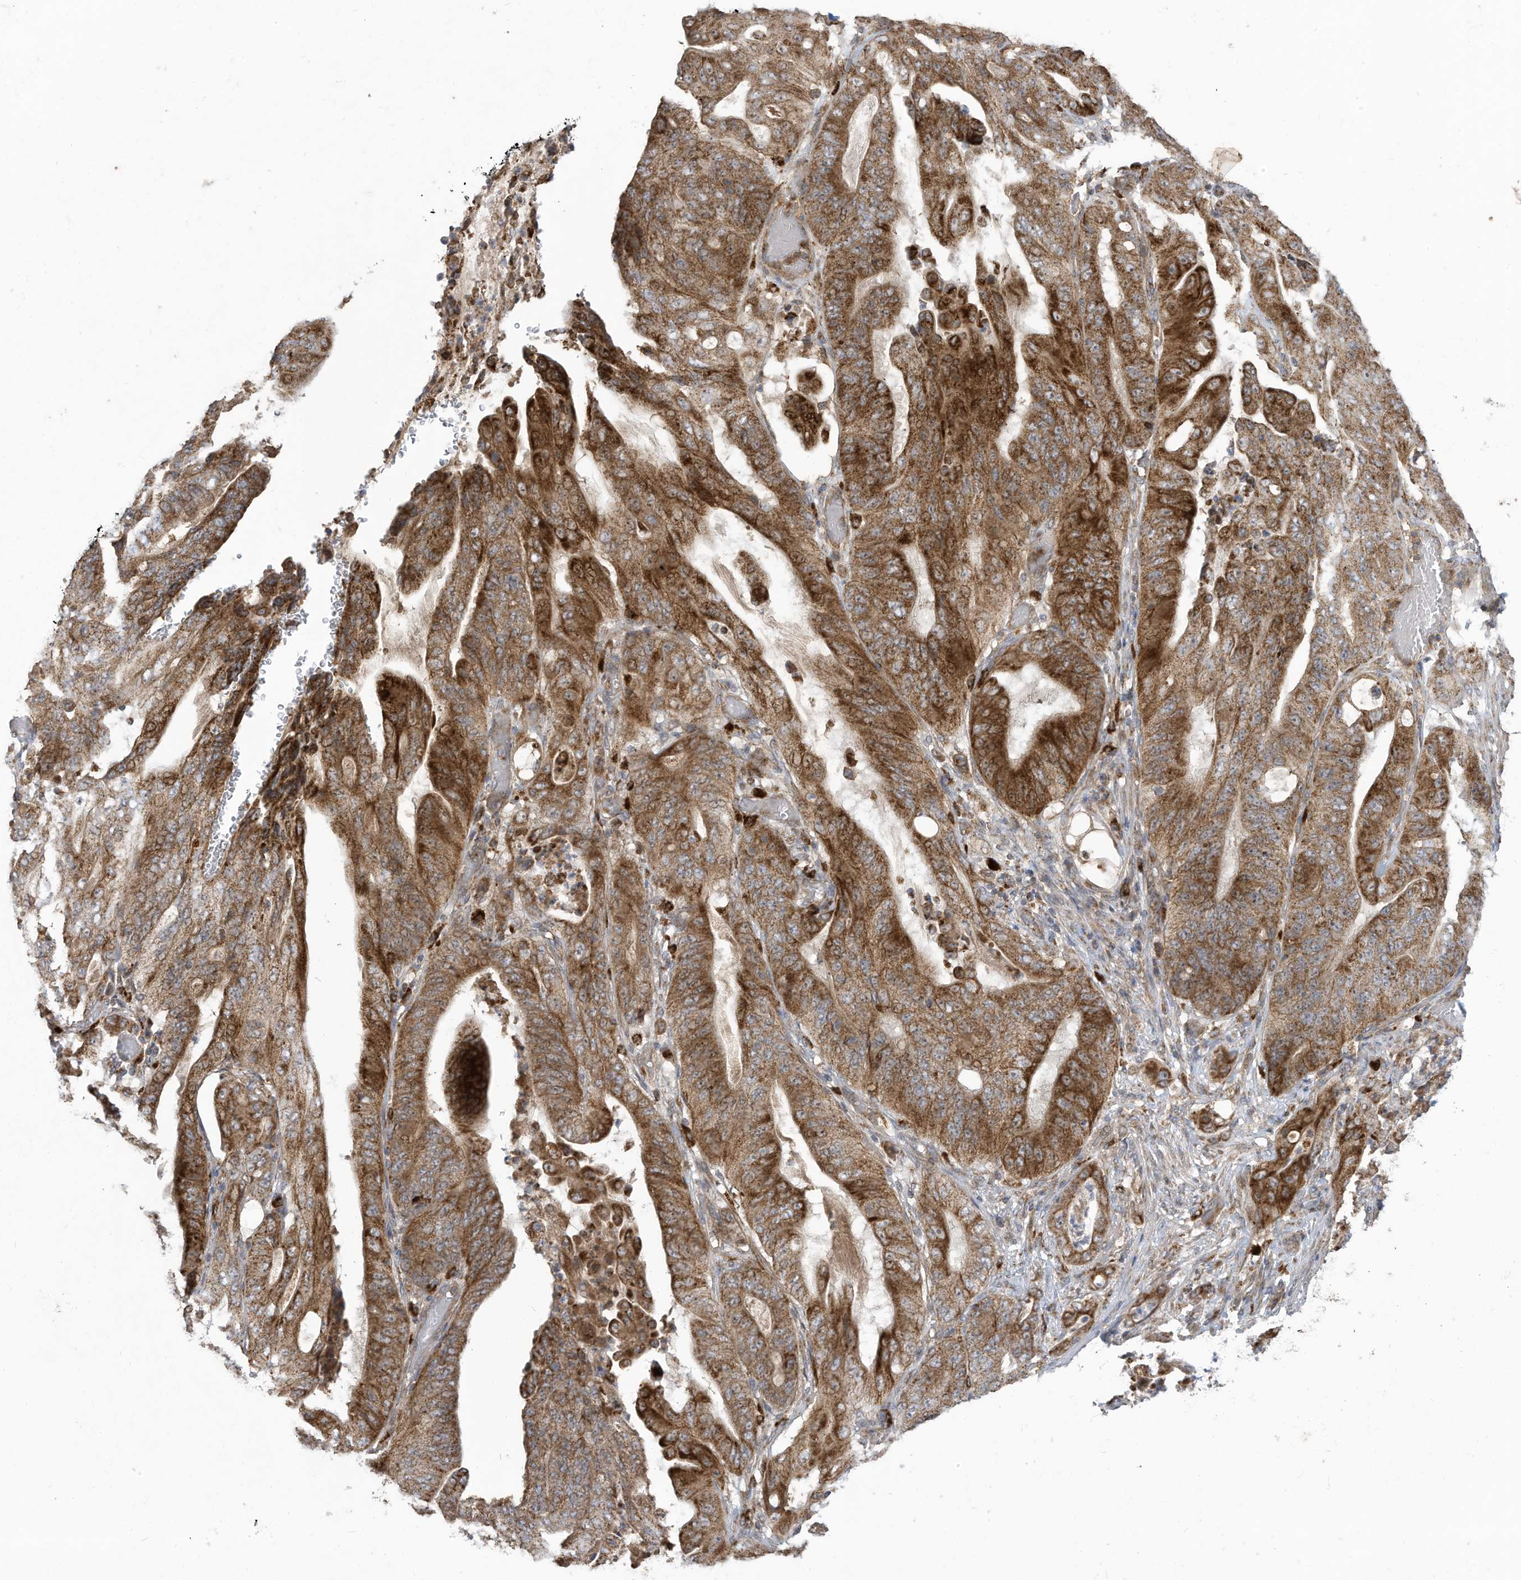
{"staining": {"intensity": "moderate", "quantity": ">75%", "location": "cytoplasmic/membranous"}, "tissue": "stomach cancer", "cell_type": "Tumor cells", "image_type": "cancer", "snomed": [{"axis": "morphology", "description": "Adenocarcinoma, NOS"}, {"axis": "topography", "description": "Stomach"}], "caption": "High-power microscopy captured an IHC photomicrograph of stomach adenocarcinoma, revealing moderate cytoplasmic/membranous positivity in about >75% of tumor cells. (Stains: DAB in brown, nuclei in blue, Microscopy: brightfield microscopy at high magnification).", "gene": "C2orf74", "patient": {"sex": "female", "age": 73}}